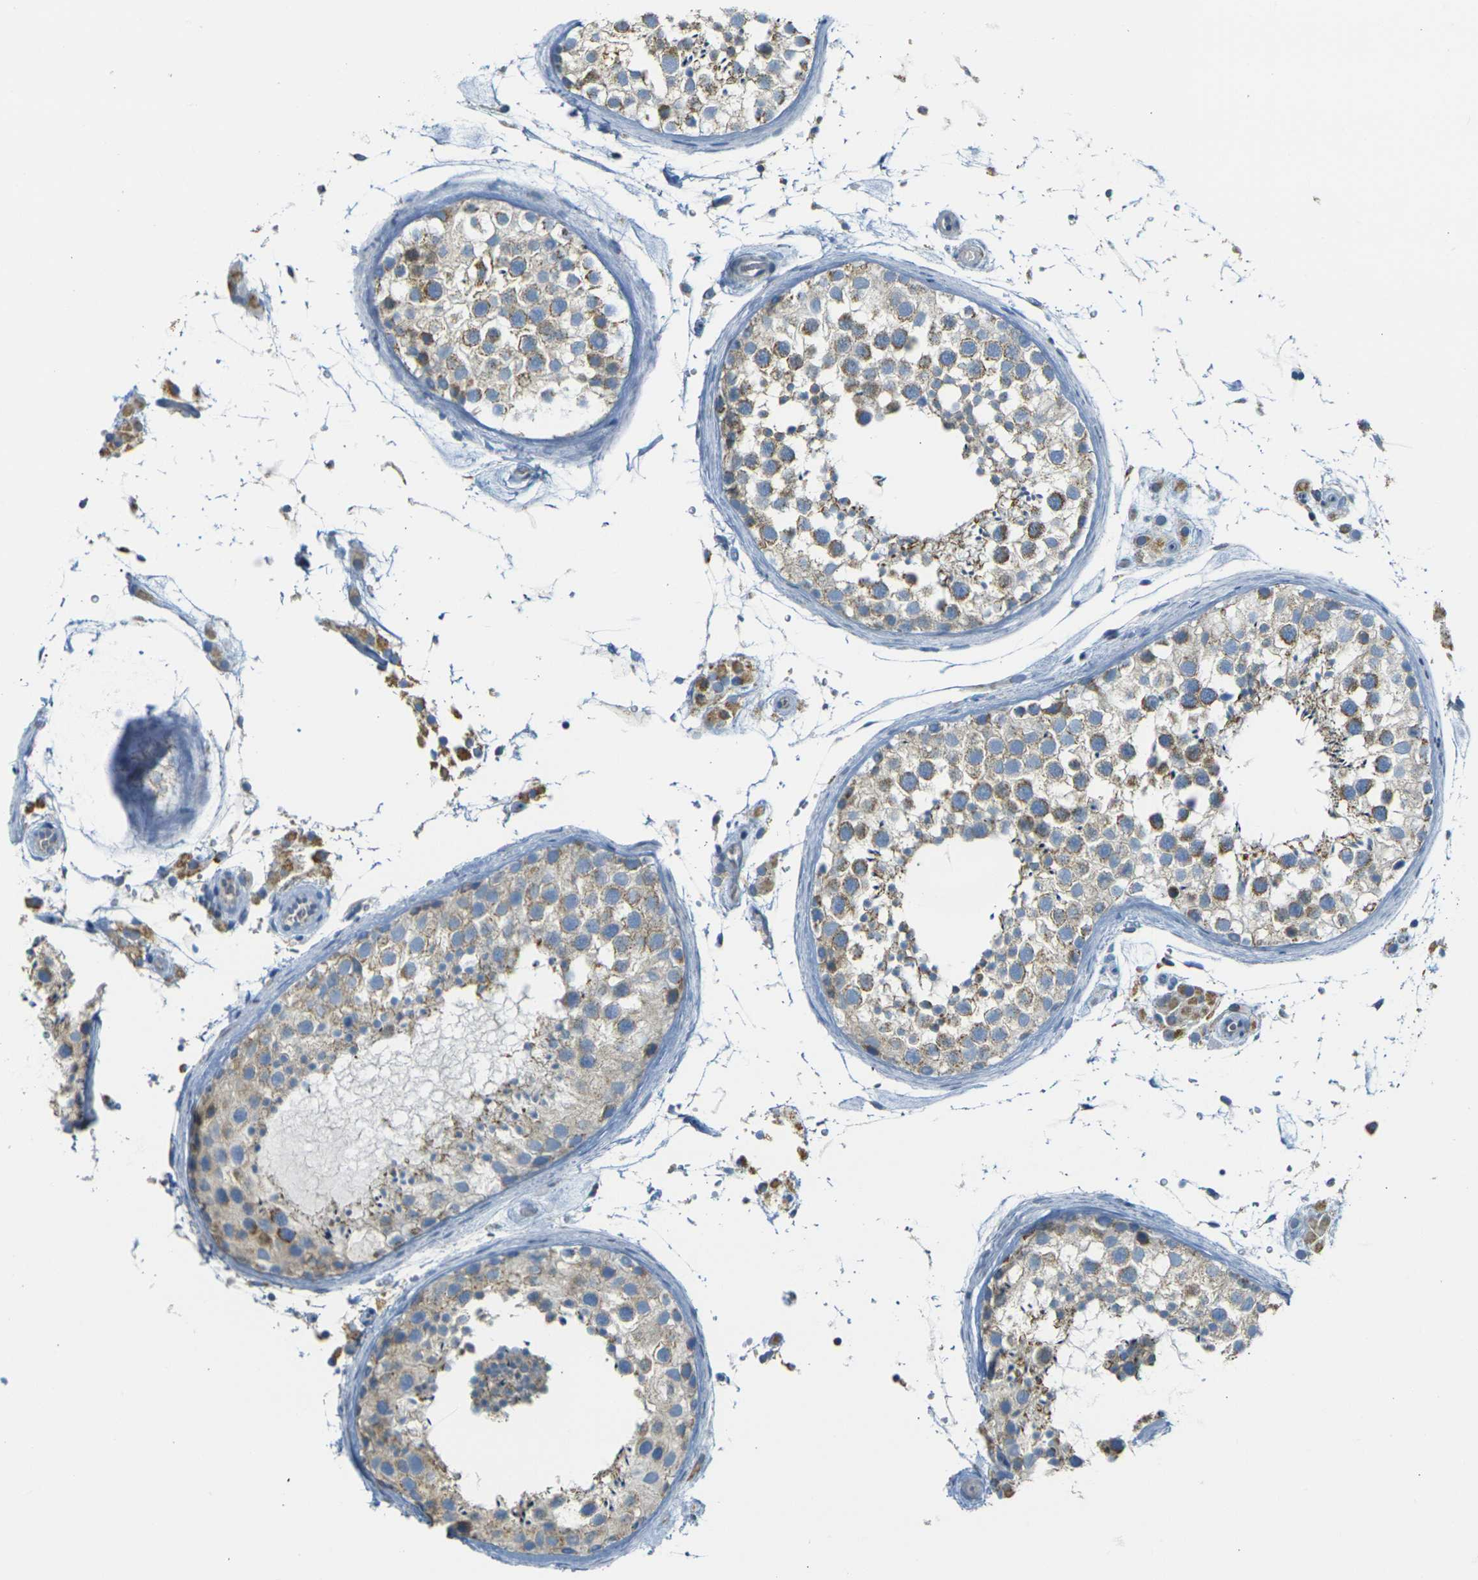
{"staining": {"intensity": "weak", "quantity": ">75%", "location": "cytoplasmic/membranous"}, "tissue": "testis", "cell_type": "Cells in seminiferous ducts", "image_type": "normal", "snomed": [{"axis": "morphology", "description": "Normal tissue, NOS"}, {"axis": "topography", "description": "Testis"}], "caption": "Immunohistochemistry (IHC) micrograph of unremarkable testis stained for a protein (brown), which reveals low levels of weak cytoplasmic/membranous positivity in about >75% of cells in seminiferous ducts.", "gene": "PARD6B", "patient": {"sex": "male", "age": 46}}